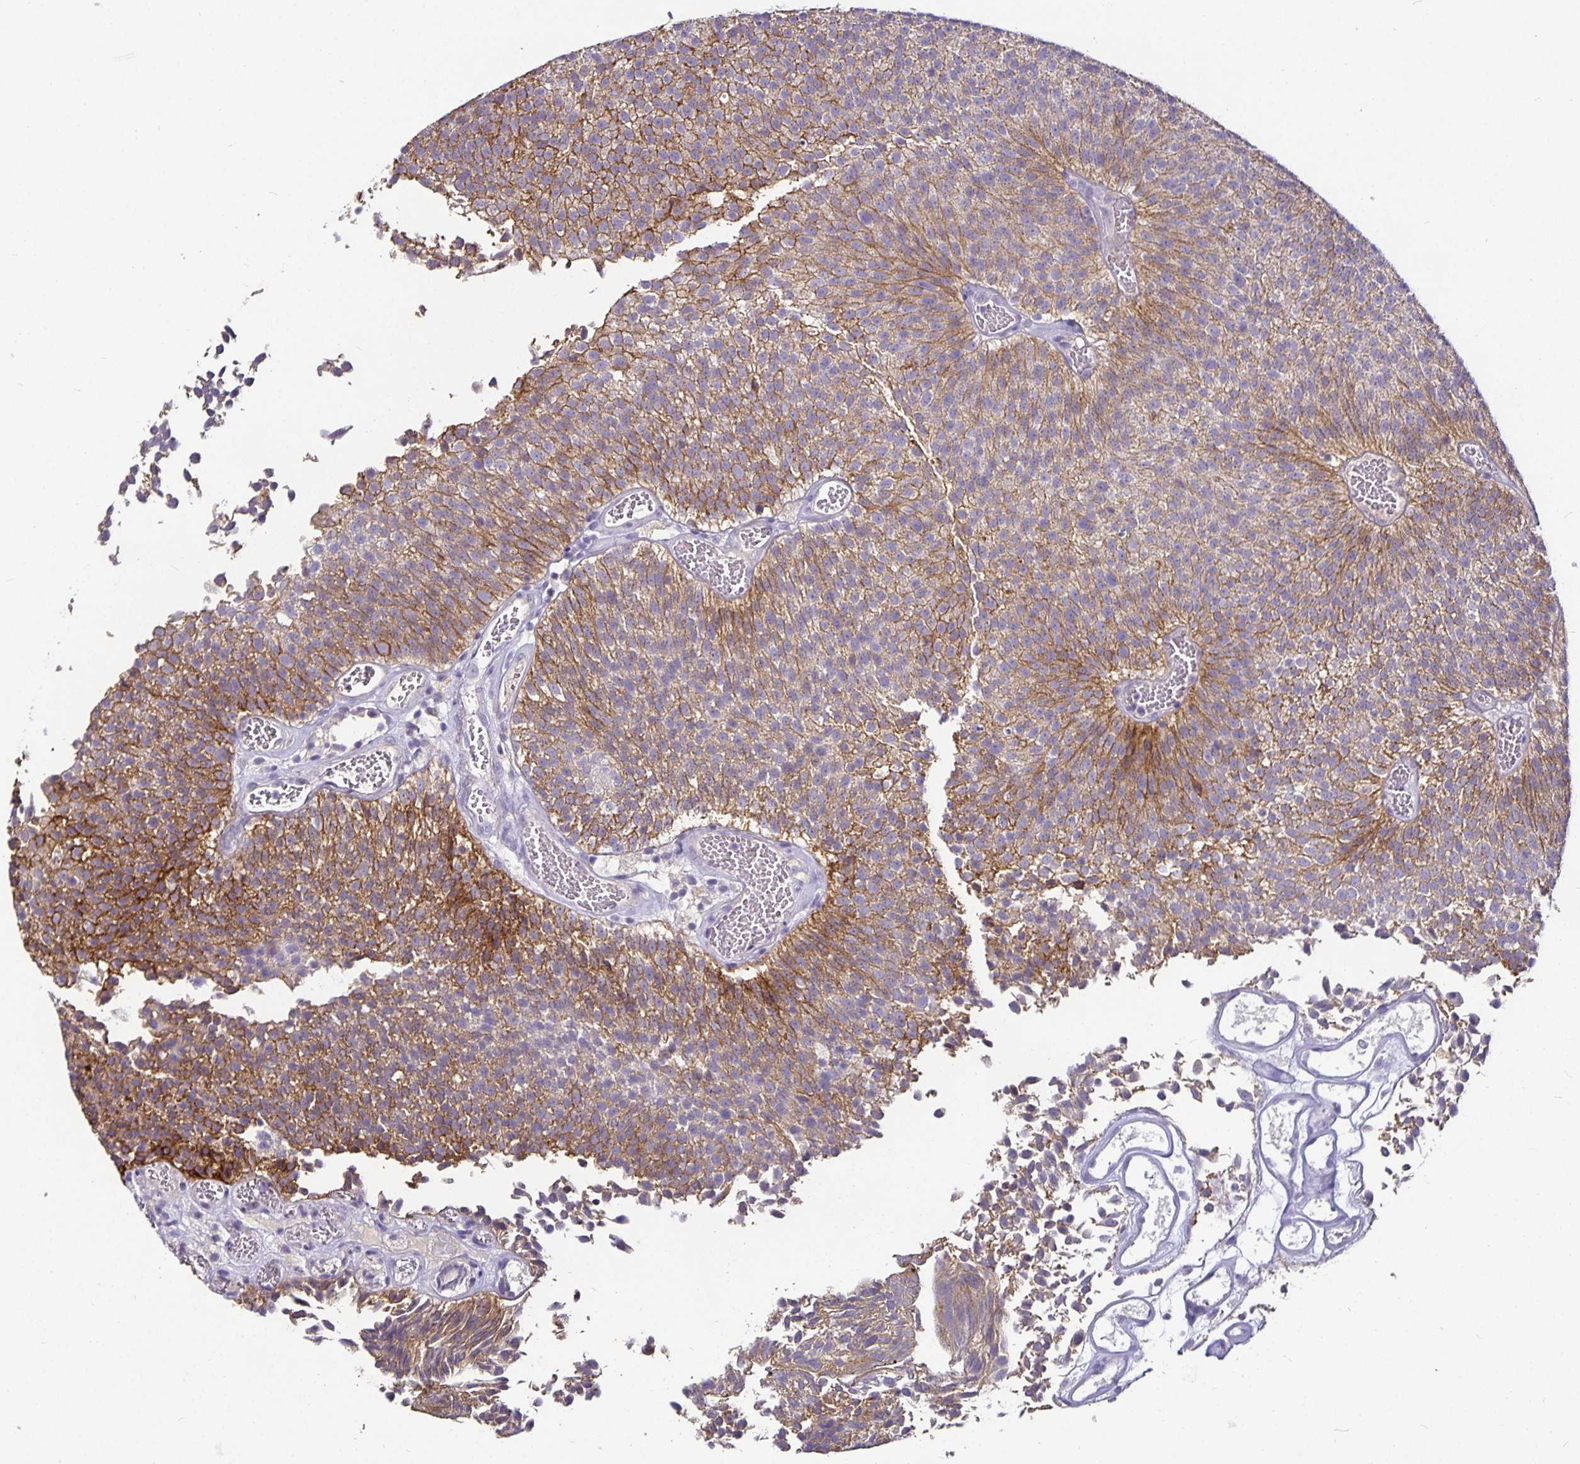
{"staining": {"intensity": "moderate", "quantity": ">75%", "location": "cytoplasmic/membranous"}, "tissue": "urothelial cancer", "cell_type": "Tumor cells", "image_type": "cancer", "snomed": [{"axis": "morphology", "description": "Urothelial carcinoma, Low grade"}, {"axis": "topography", "description": "Urinary bladder"}], "caption": "Immunohistochemistry image of human urothelial cancer stained for a protein (brown), which displays medium levels of moderate cytoplasmic/membranous staining in about >75% of tumor cells.", "gene": "CA12", "patient": {"sex": "female", "age": 79}}